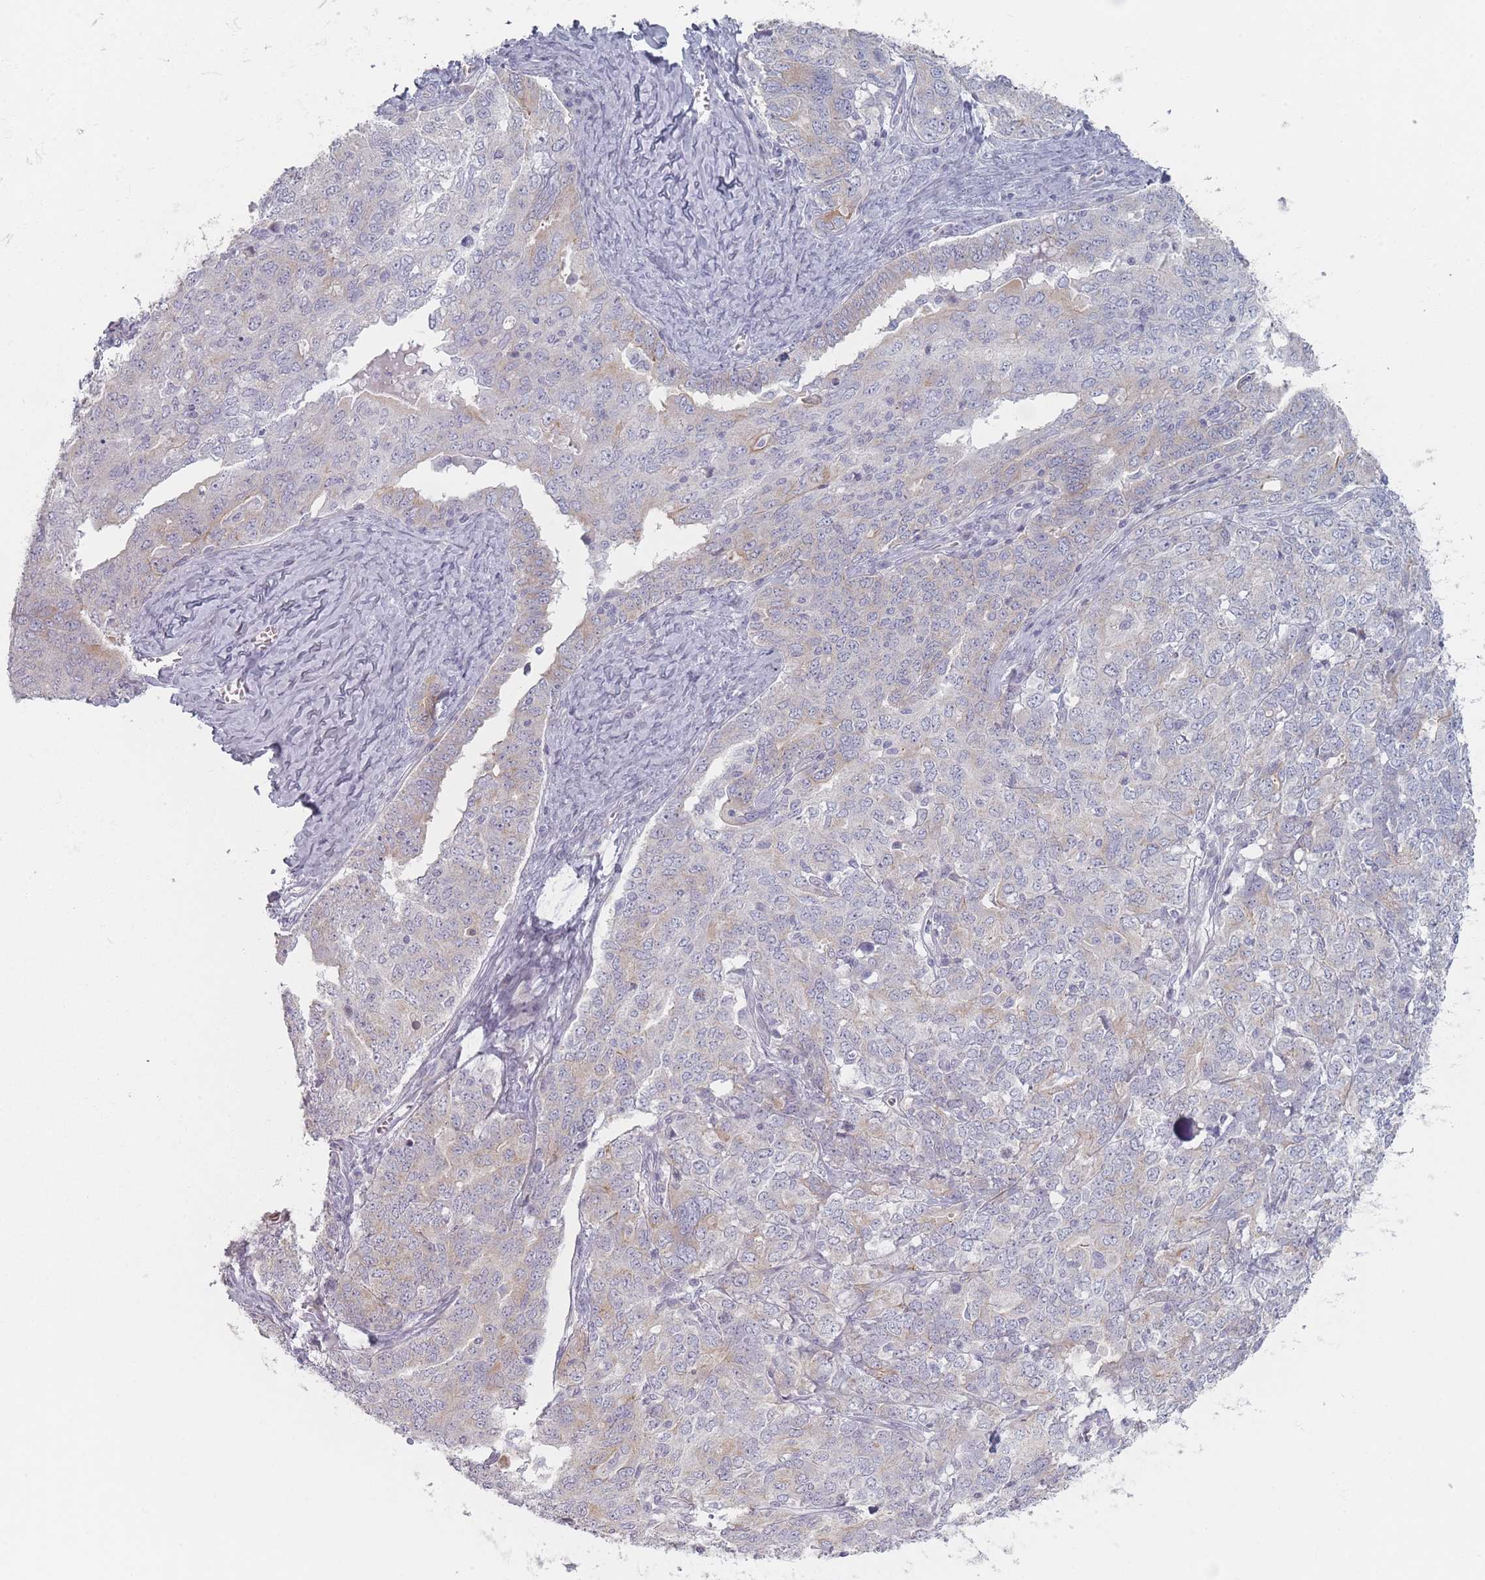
{"staining": {"intensity": "negative", "quantity": "none", "location": "none"}, "tissue": "ovarian cancer", "cell_type": "Tumor cells", "image_type": "cancer", "snomed": [{"axis": "morphology", "description": "Carcinoma, endometroid"}, {"axis": "topography", "description": "Ovary"}], "caption": "Protein analysis of ovarian cancer shows no significant expression in tumor cells.", "gene": "RNF4", "patient": {"sex": "female", "age": 62}}